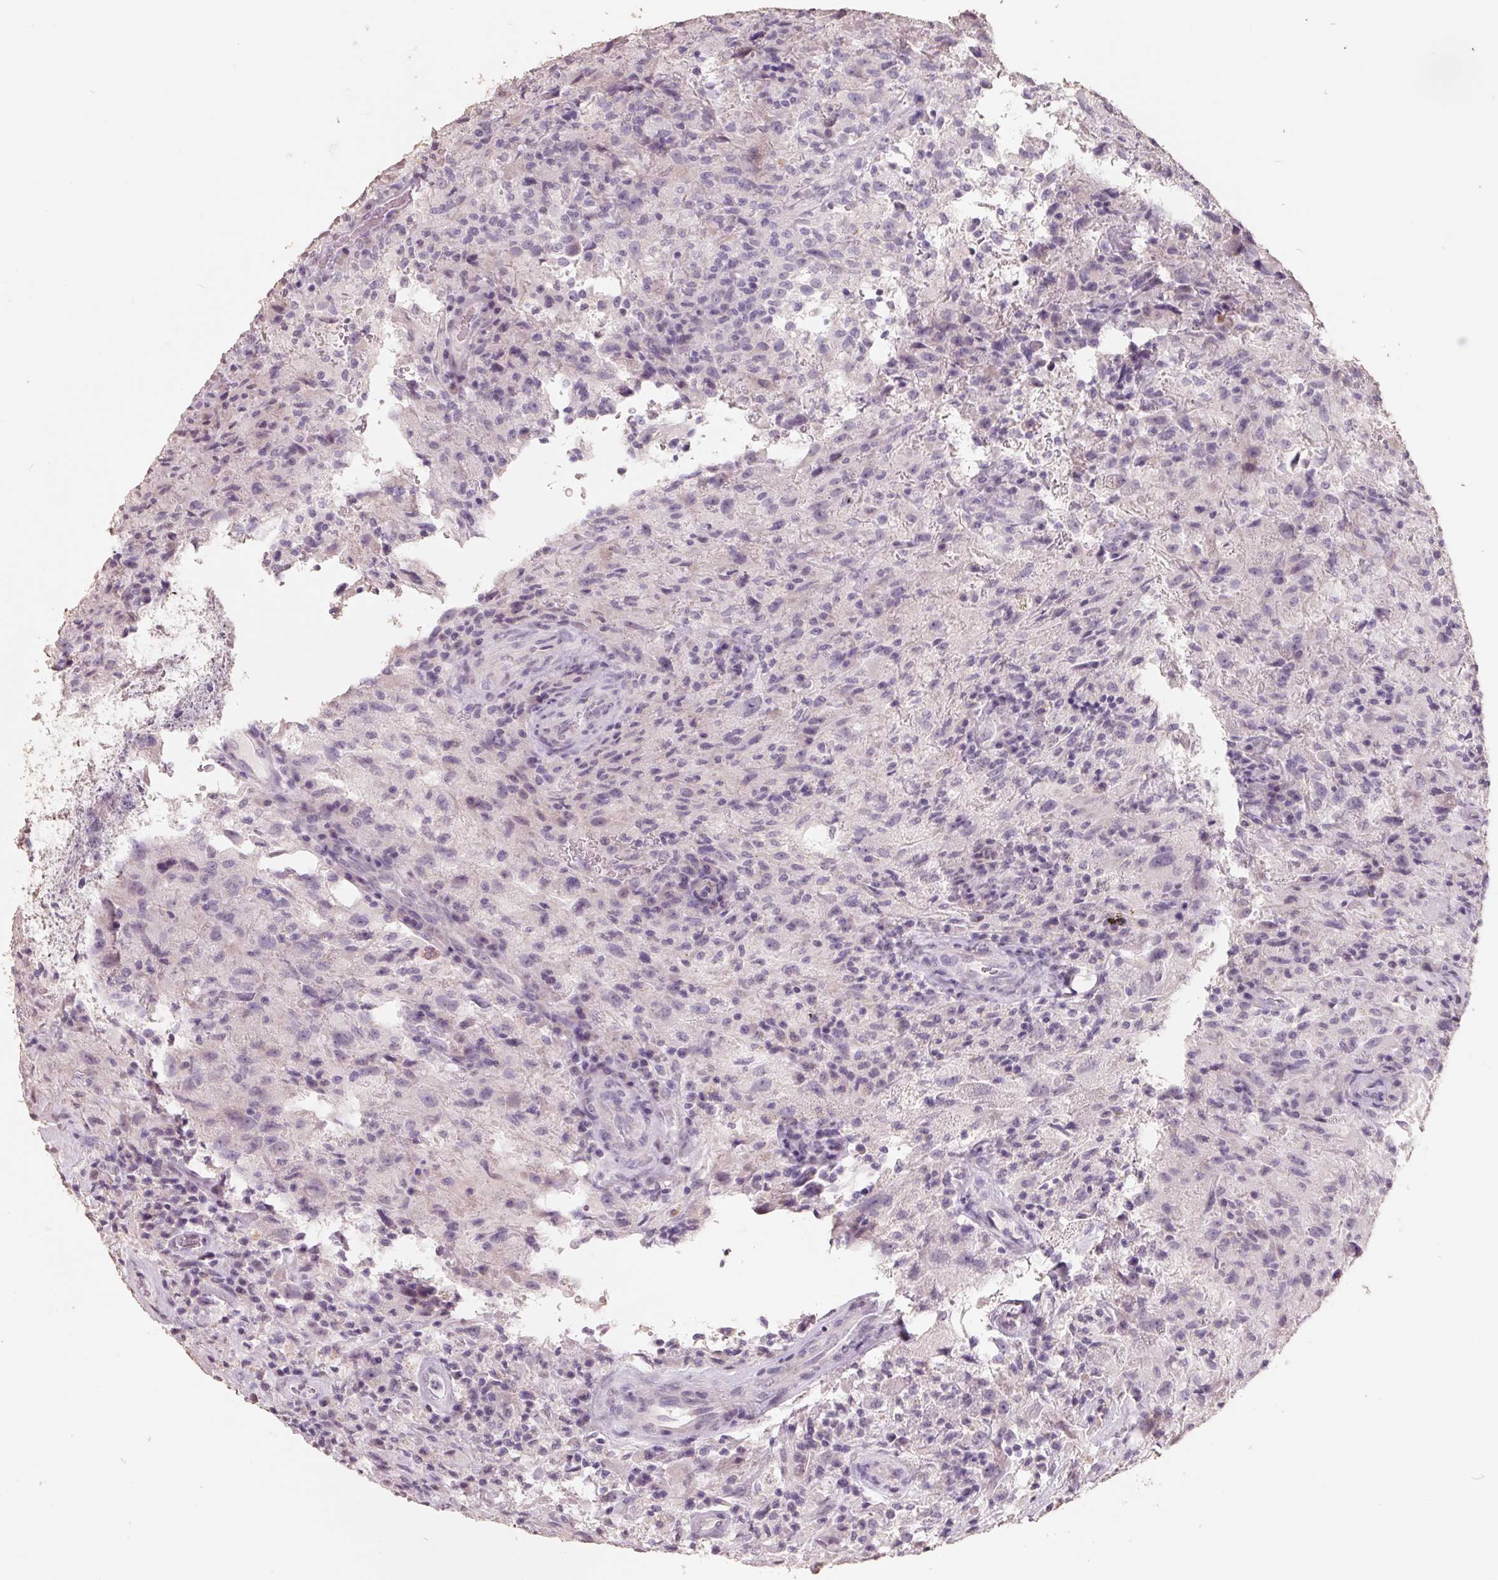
{"staining": {"intensity": "negative", "quantity": "none", "location": "none"}, "tissue": "glioma", "cell_type": "Tumor cells", "image_type": "cancer", "snomed": [{"axis": "morphology", "description": "Glioma, malignant, High grade"}, {"axis": "topography", "description": "Brain"}], "caption": "Immunohistochemical staining of glioma reveals no significant expression in tumor cells.", "gene": "FTCD", "patient": {"sex": "male", "age": 68}}